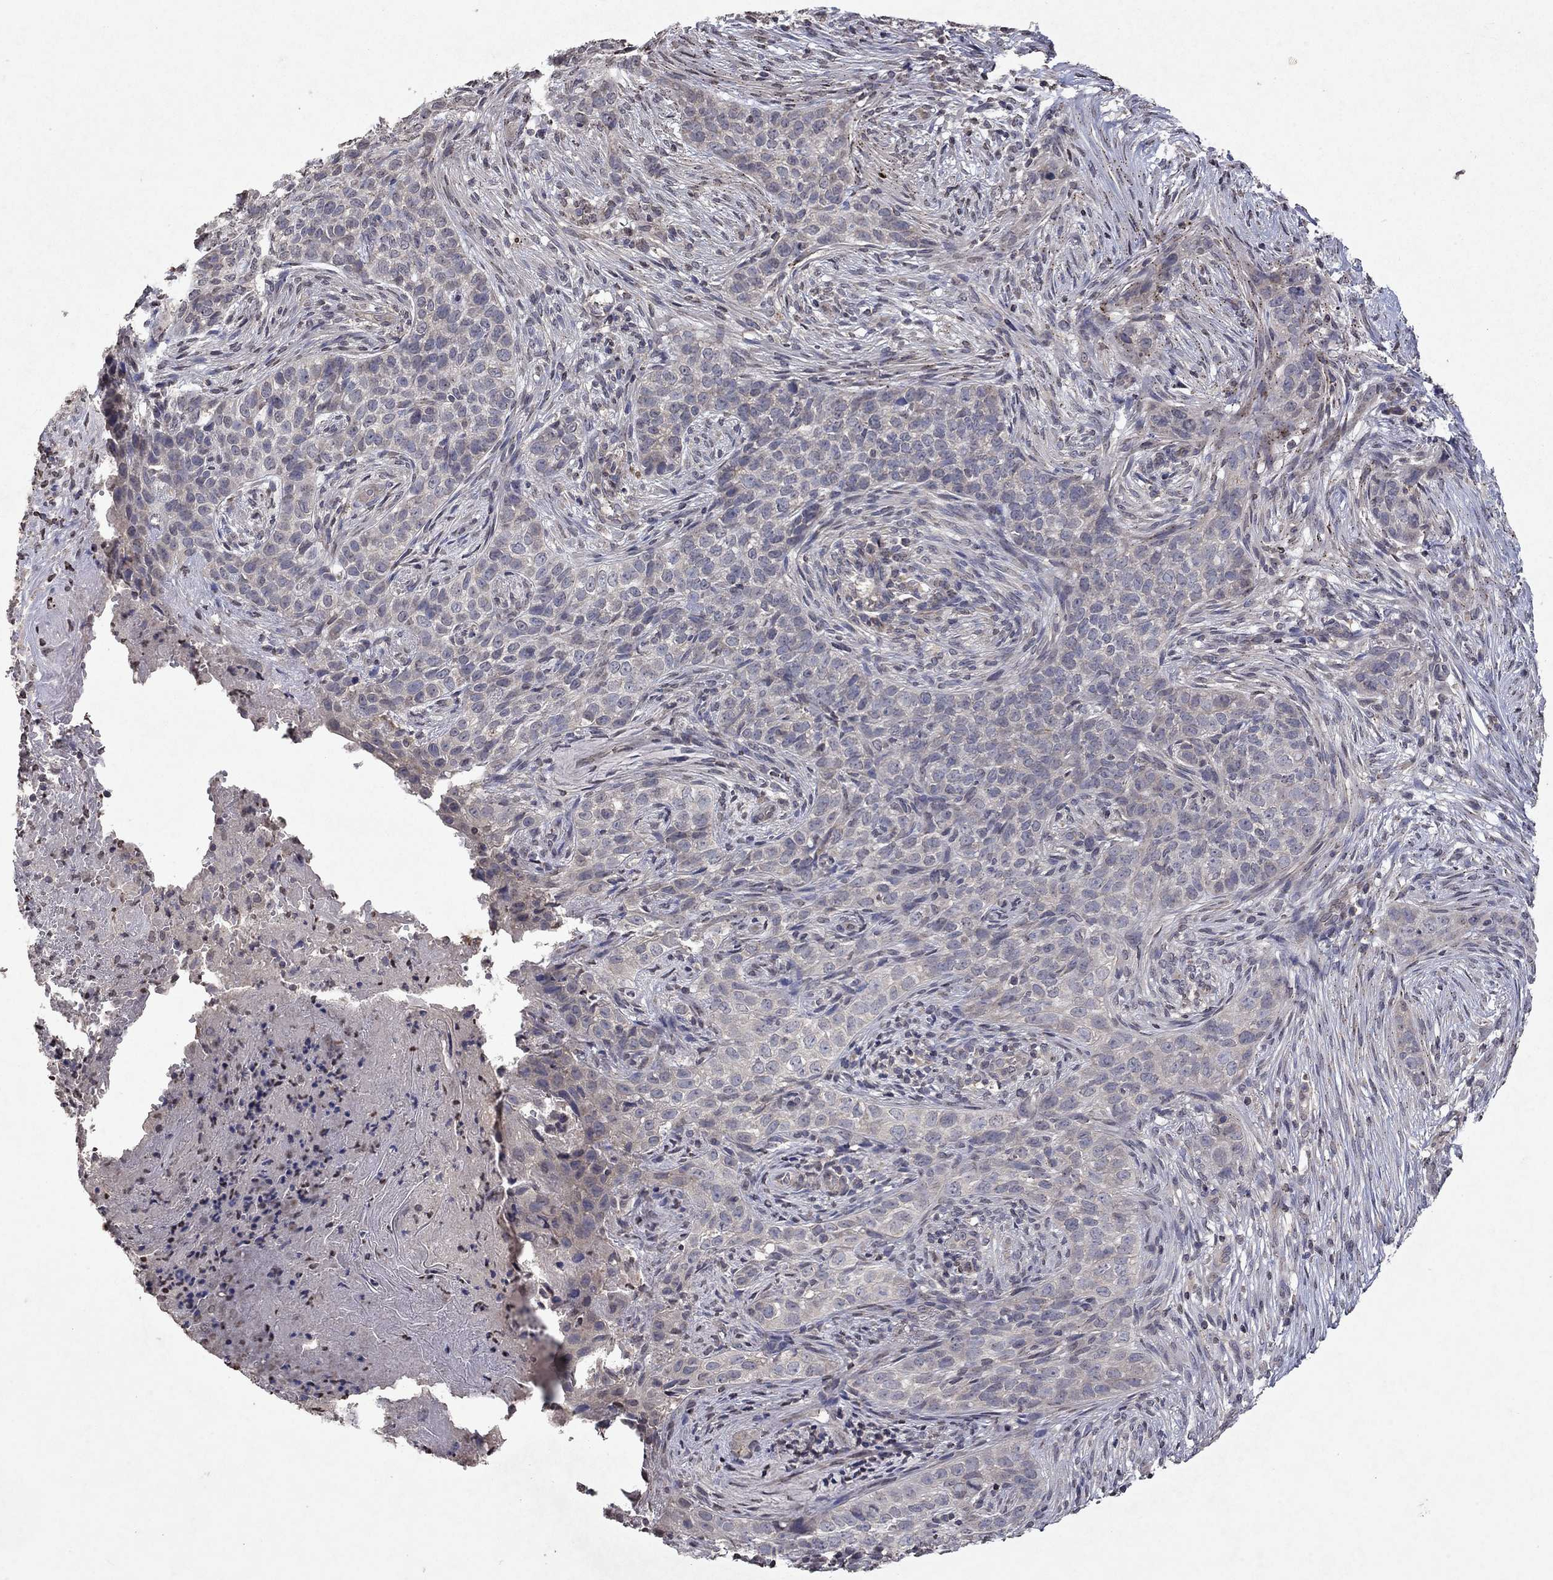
{"staining": {"intensity": "weak", "quantity": "<25%", "location": "cytoplasmic/membranous"}, "tissue": "skin cancer", "cell_type": "Tumor cells", "image_type": "cancer", "snomed": [{"axis": "morphology", "description": "Squamous cell carcinoma, NOS"}, {"axis": "topography", "description": "Skin"}], "caption": "IHC image of squamous cell carcinoma (skin) stained for a protein (brown), which reveals no staining in tumor cells.", "gene": "TTC38", "patient": {"sex": "male", "age": 88}}